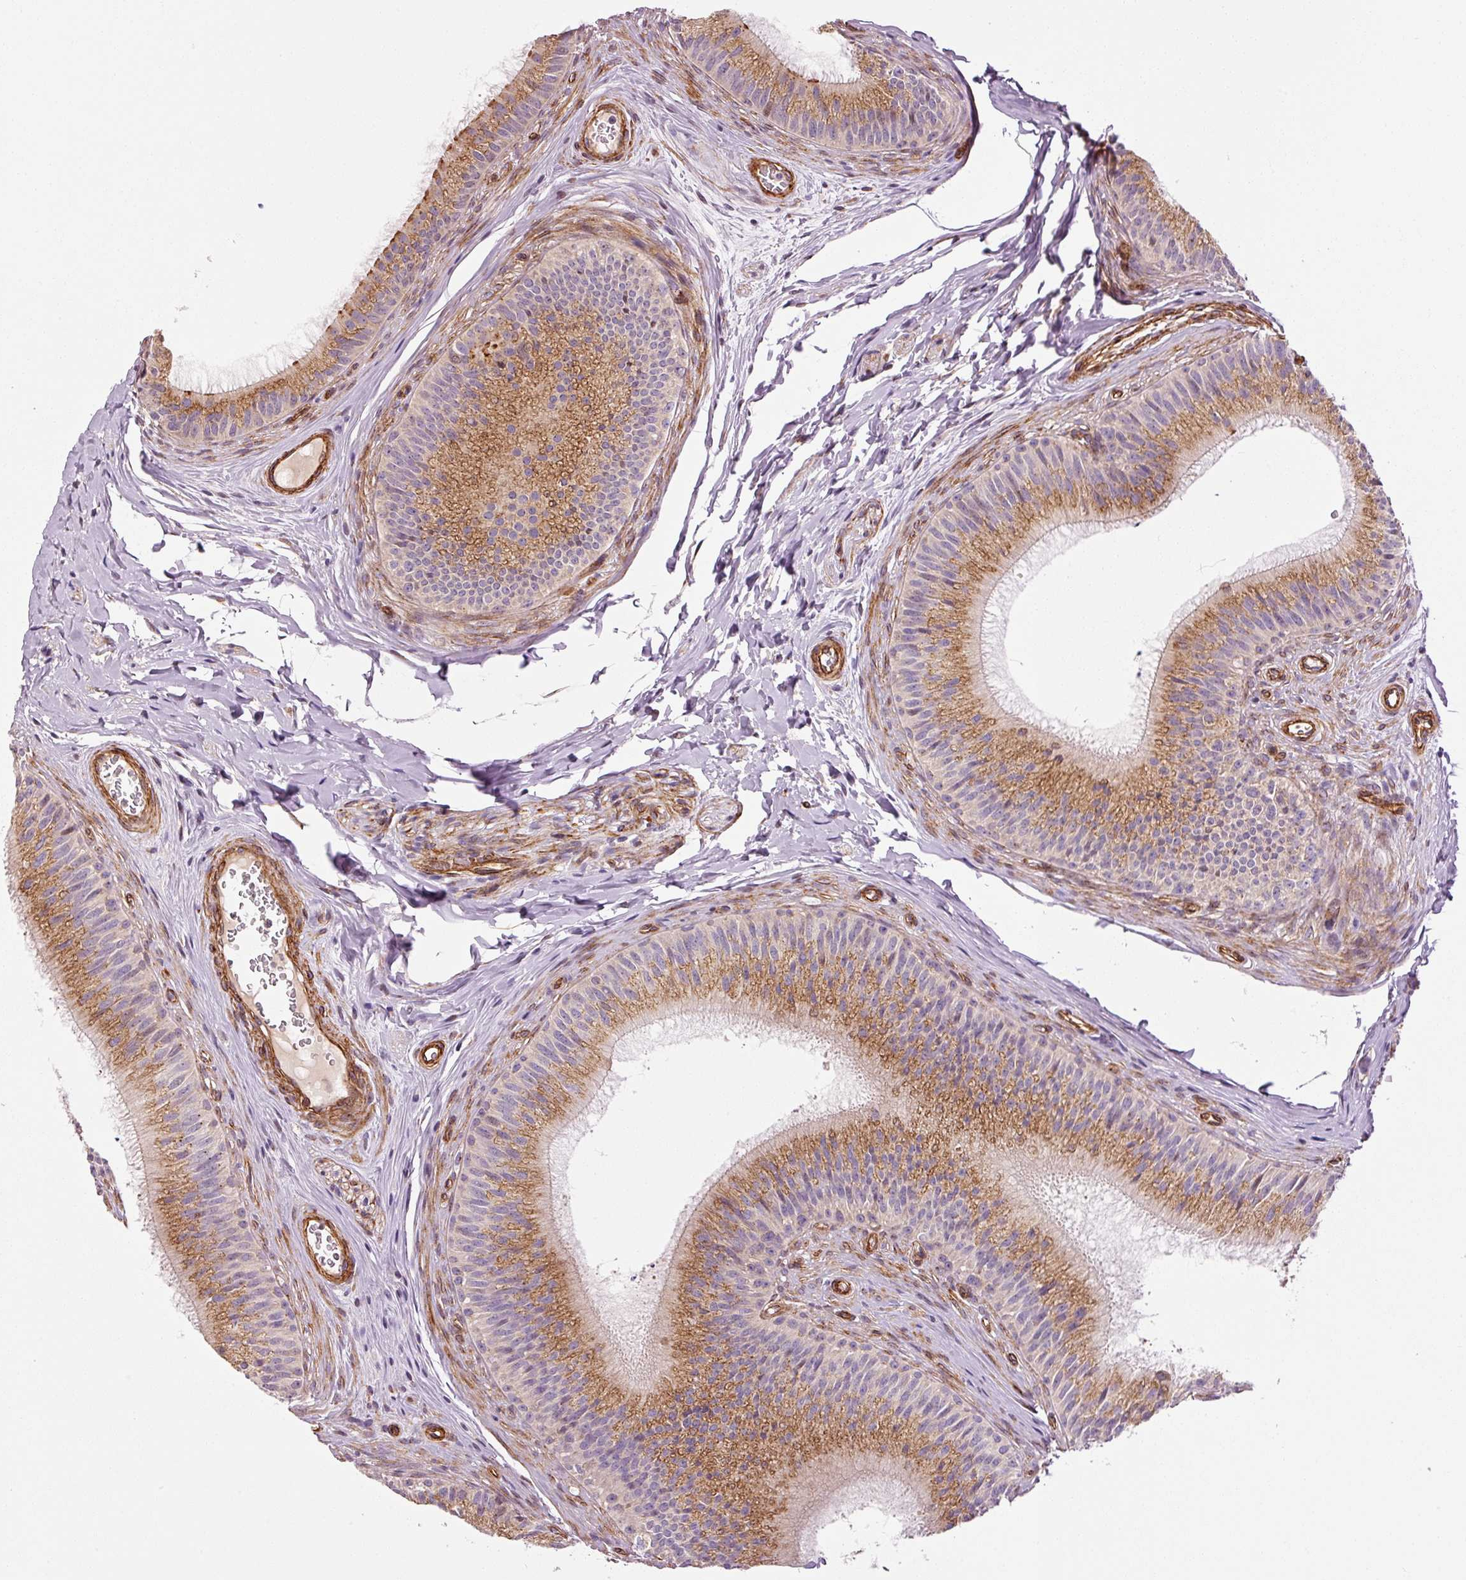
{"staining": {"intensity": "strong", "quantity": ">75%", "location": "cytoplasmic/membranous"}, "tissue": "epididymis", "cell_type": "Glandular cells", "image_type": "normal", "snomed": [{"axis": "morphology", "description": "Normal tissue, NOS"}, {"axis": "topography", "description": "Epididymis"}], "caption": "This histopathology image reveals IHC staining of normal epididymis, with high strong cytoplasmic/membranous staining in approximately >75% of glandular cells.", "gene": "LIMK2", "patient": {"sex": "male", "age": 24}}